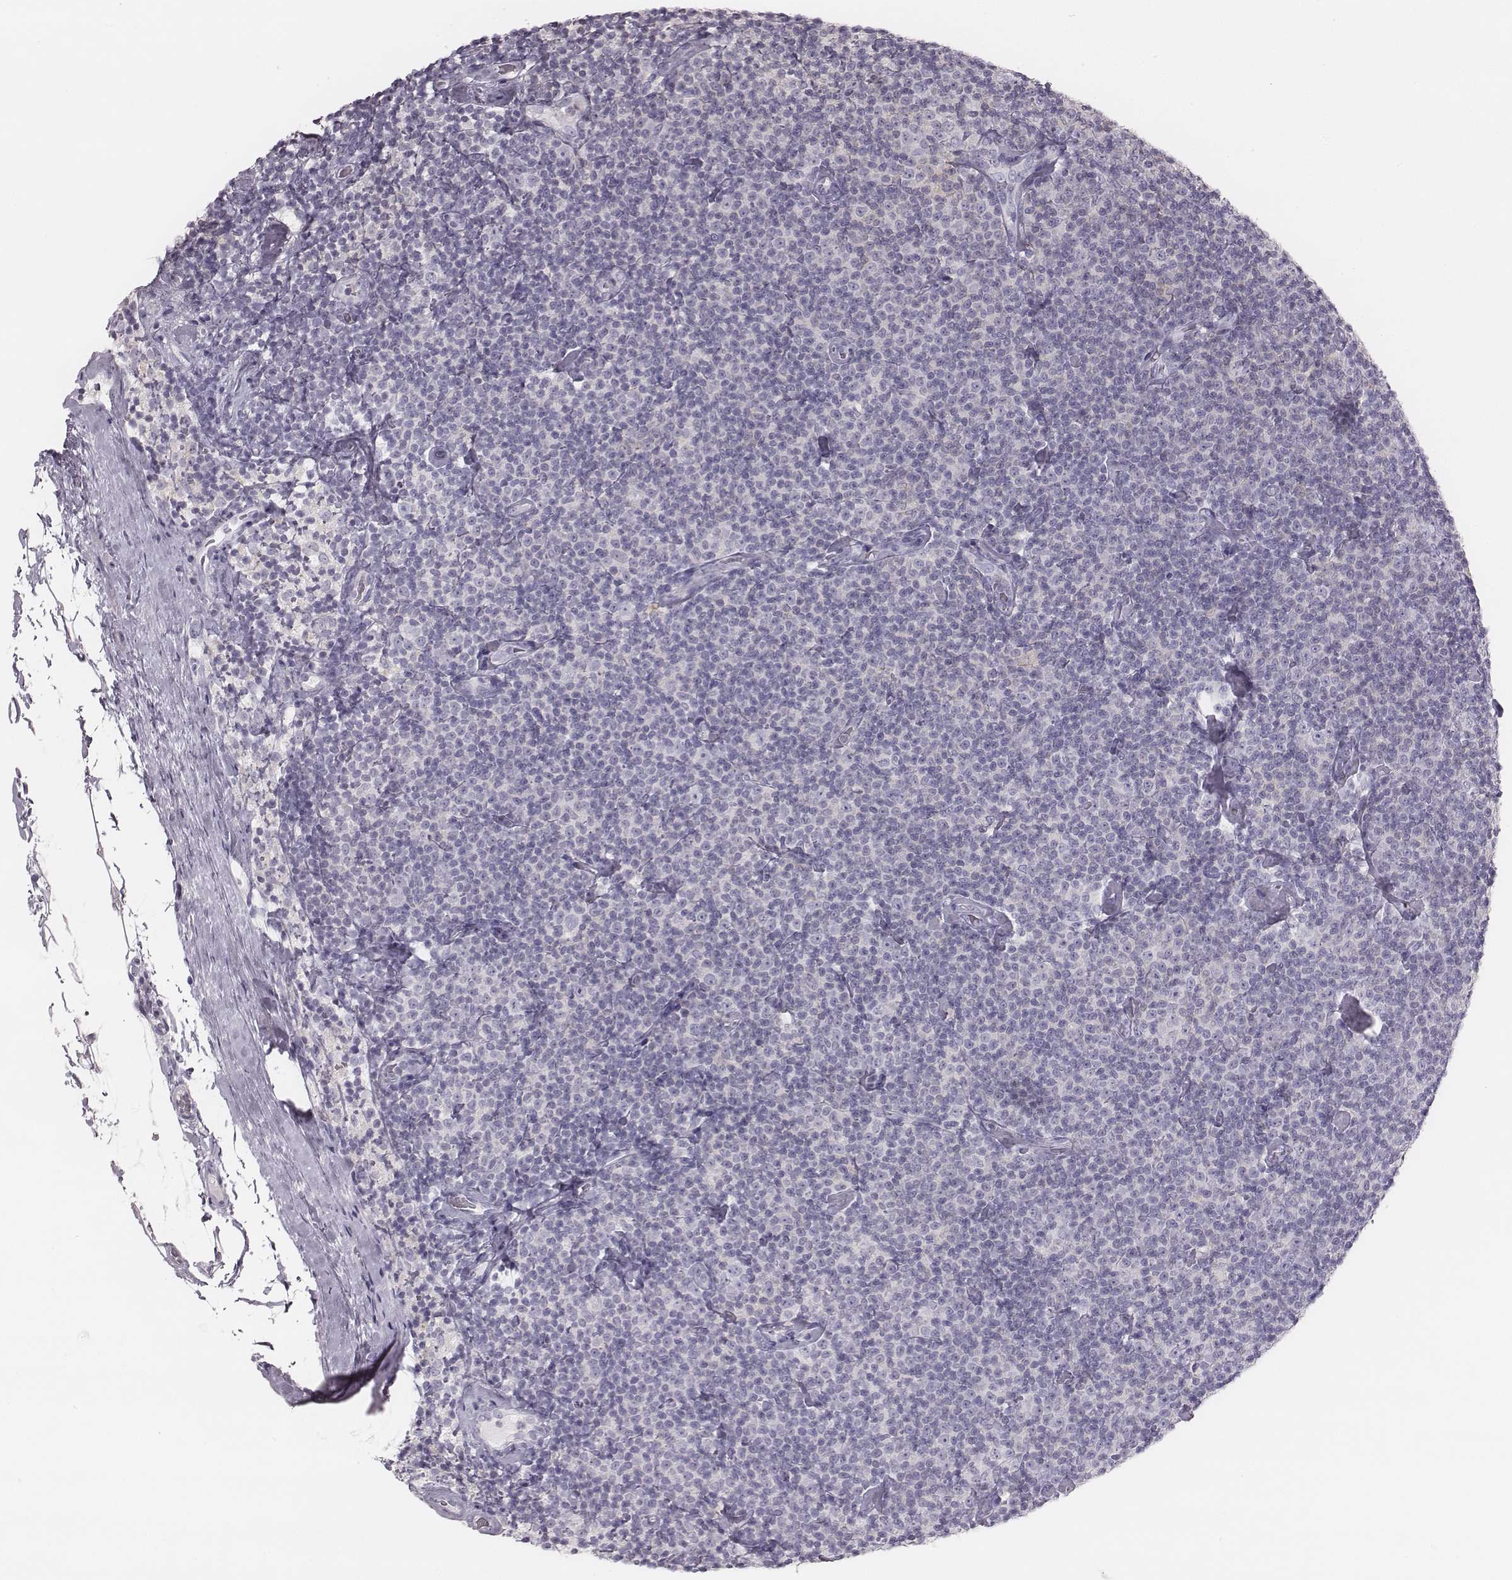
{"staining": {"intensity": "negative", "quantity": "none", "location": "none"}, "tissue": "lymphoma", "cell_type": "Tumor cells", "image_type": "cancer", "snomed": [{"axis": "morphology", "description": "Malignant lymphoma, non-Hodgkin's type, Low grade"}, {"axis": "topography", "description": "Lymph node"}], "caption": "A micrograph of human lymphoma is negative for staining in tumor cells.", "gene": "ZNF365", "patient": {"sex": "male", "age": 81}}